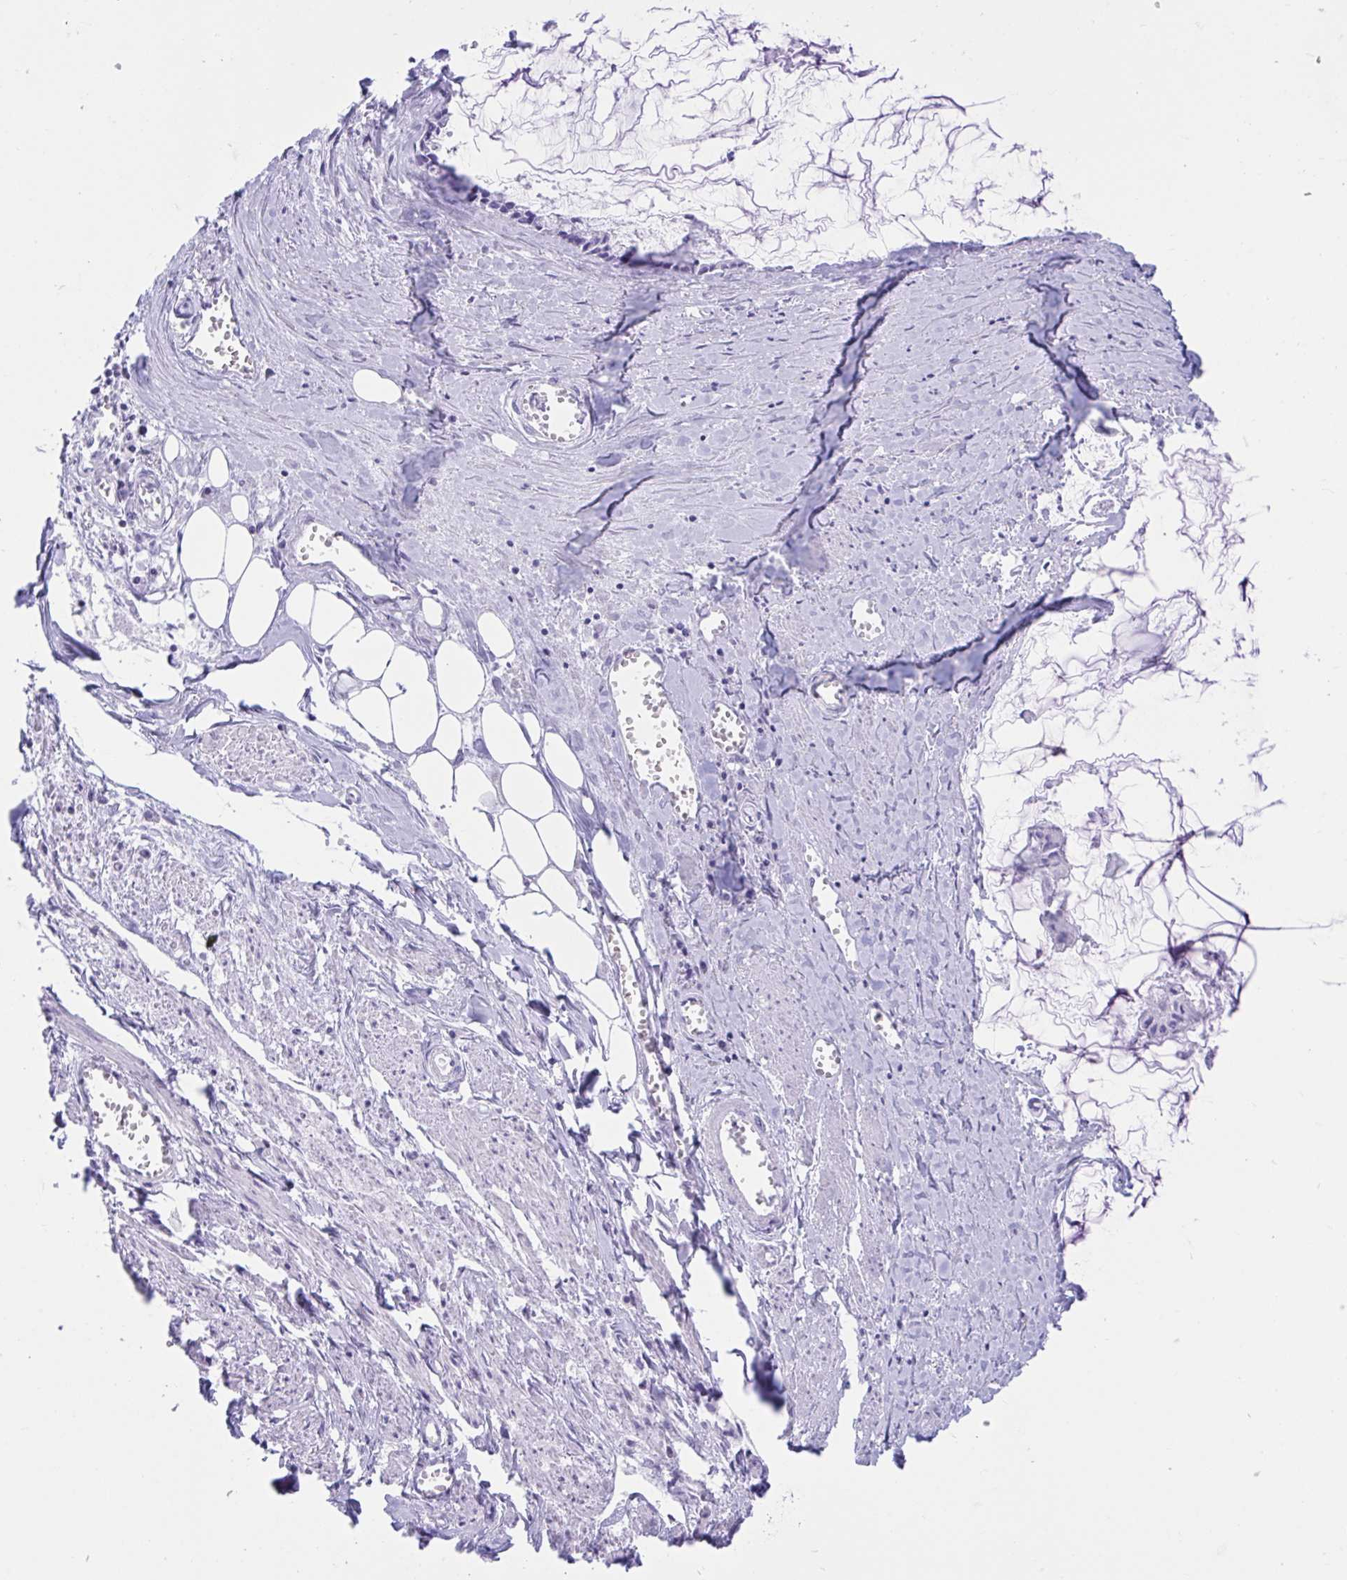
{"staining": {"intensity": "negative", "quantity": "none", "location": "none"}, "tissue": "ovarian cancer", "cell_type": "Tumor cells", "image_type": "cancer", "snomed": [{"axis": "morphology", "description": "Cystadenocarcinoma, mucinous, NOS"}, {"axis": "topography", "description": "Ovary"}], "caption": "Human mucinous cystadenocarcinoma (ovarian) stained for a protein using immunohistochemistry (IHC) demonstrates no expression in tumor cells.", "gene": "TMEM35A", "patient": {"sex": "female", "age": 90}}